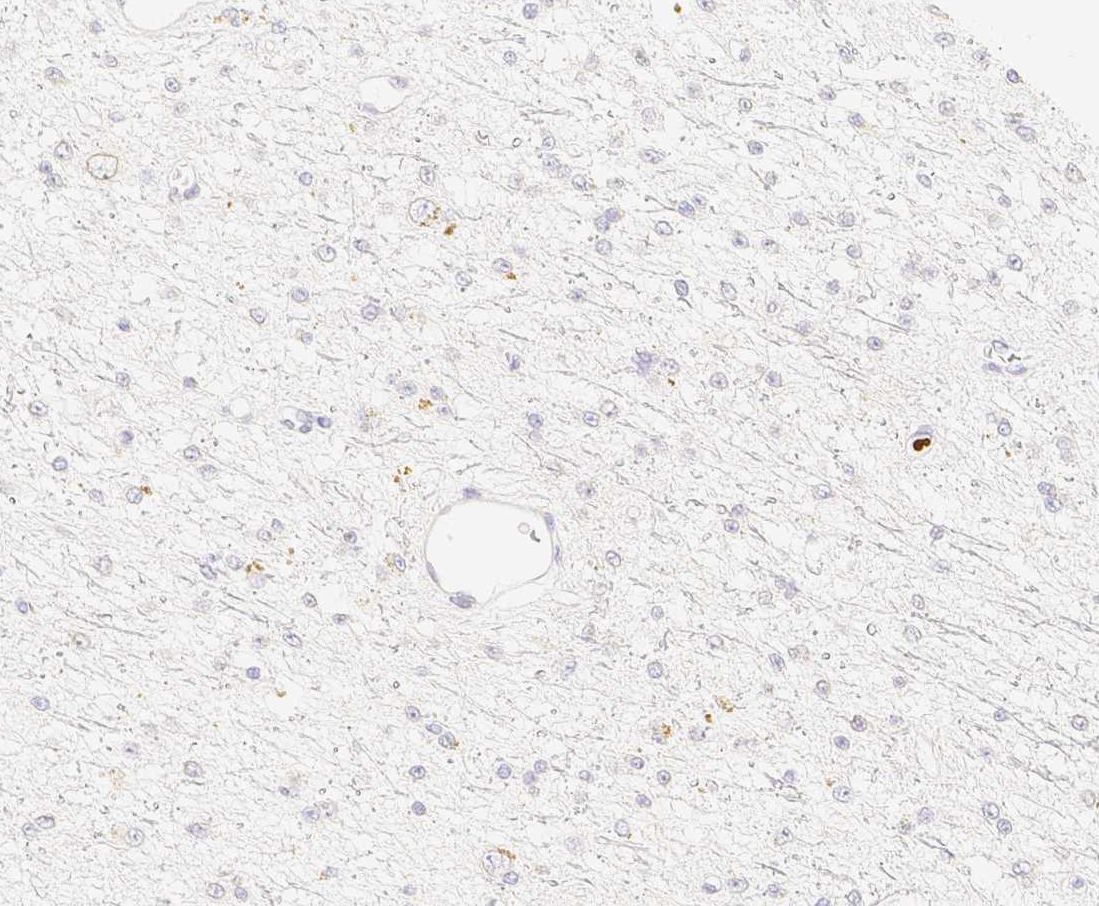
{"staining": {"intensity": "negative", "quantity": "none", "location": "none"}, "tissue": "glioma", "cell_type": "Tumor cells", "image_type": "cancer", "snomed": [{"axis": "morphology", "description": "Glioma, malignant, Low grade"}, {"axis": "topography", "description": "Brain"}], "caption": "Human glioma stained for a protein using IHC shows no expression in tumor cells.", "gene": "PADI4", "patient": {"sex": "male", "age": 38}}